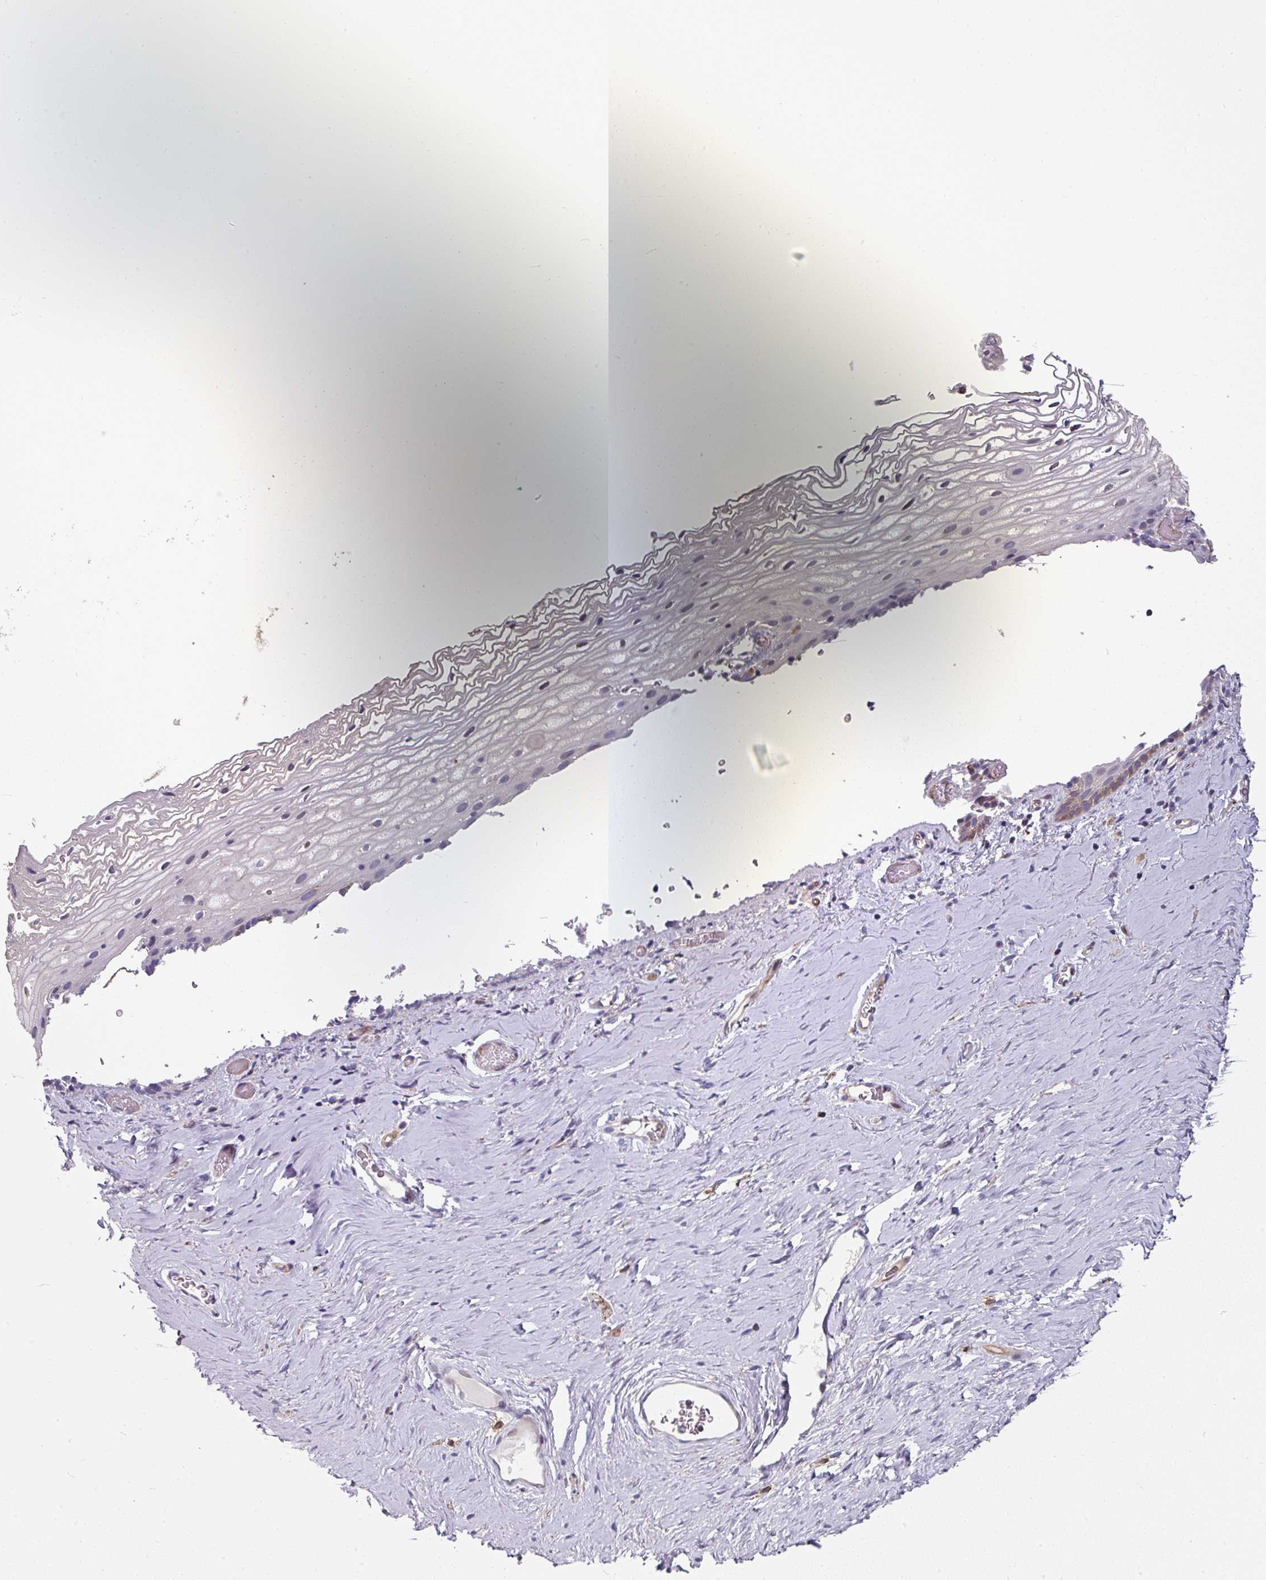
{"staining": {"intensity": "weak", "quantity": "<25%", "location": "cytoplasmic/membranous"}, "tissue": "vagina", "cell_type": "Squamous epithelial cells", "image_type": "normal", "snomed": [{"axis": "morphology", "description": "Normal tissue, NOS"}, {"axis": "morphology", "description": "Adenocarcinoma, NOS"}, {"axis": "topography", "description": "Rectum"}, {"axis": "topography", "description": "Vagina"}, {"axis": "topography", "description": "Peripheral nerve tissue"}], "caption": "IHC histopathology image of benign vagina stained for a protein (brown), which exhibits no expression in squamous epithelial cells. The staining was performed using DAB (3,3'-diaminobenzidine) to visualize the protein expression in brown, while the nuclei were stained in blue with hematoxylin (Magnification: 20x).", "gene": "BEND5", "patient": {"sex": "female", "age": 71}}